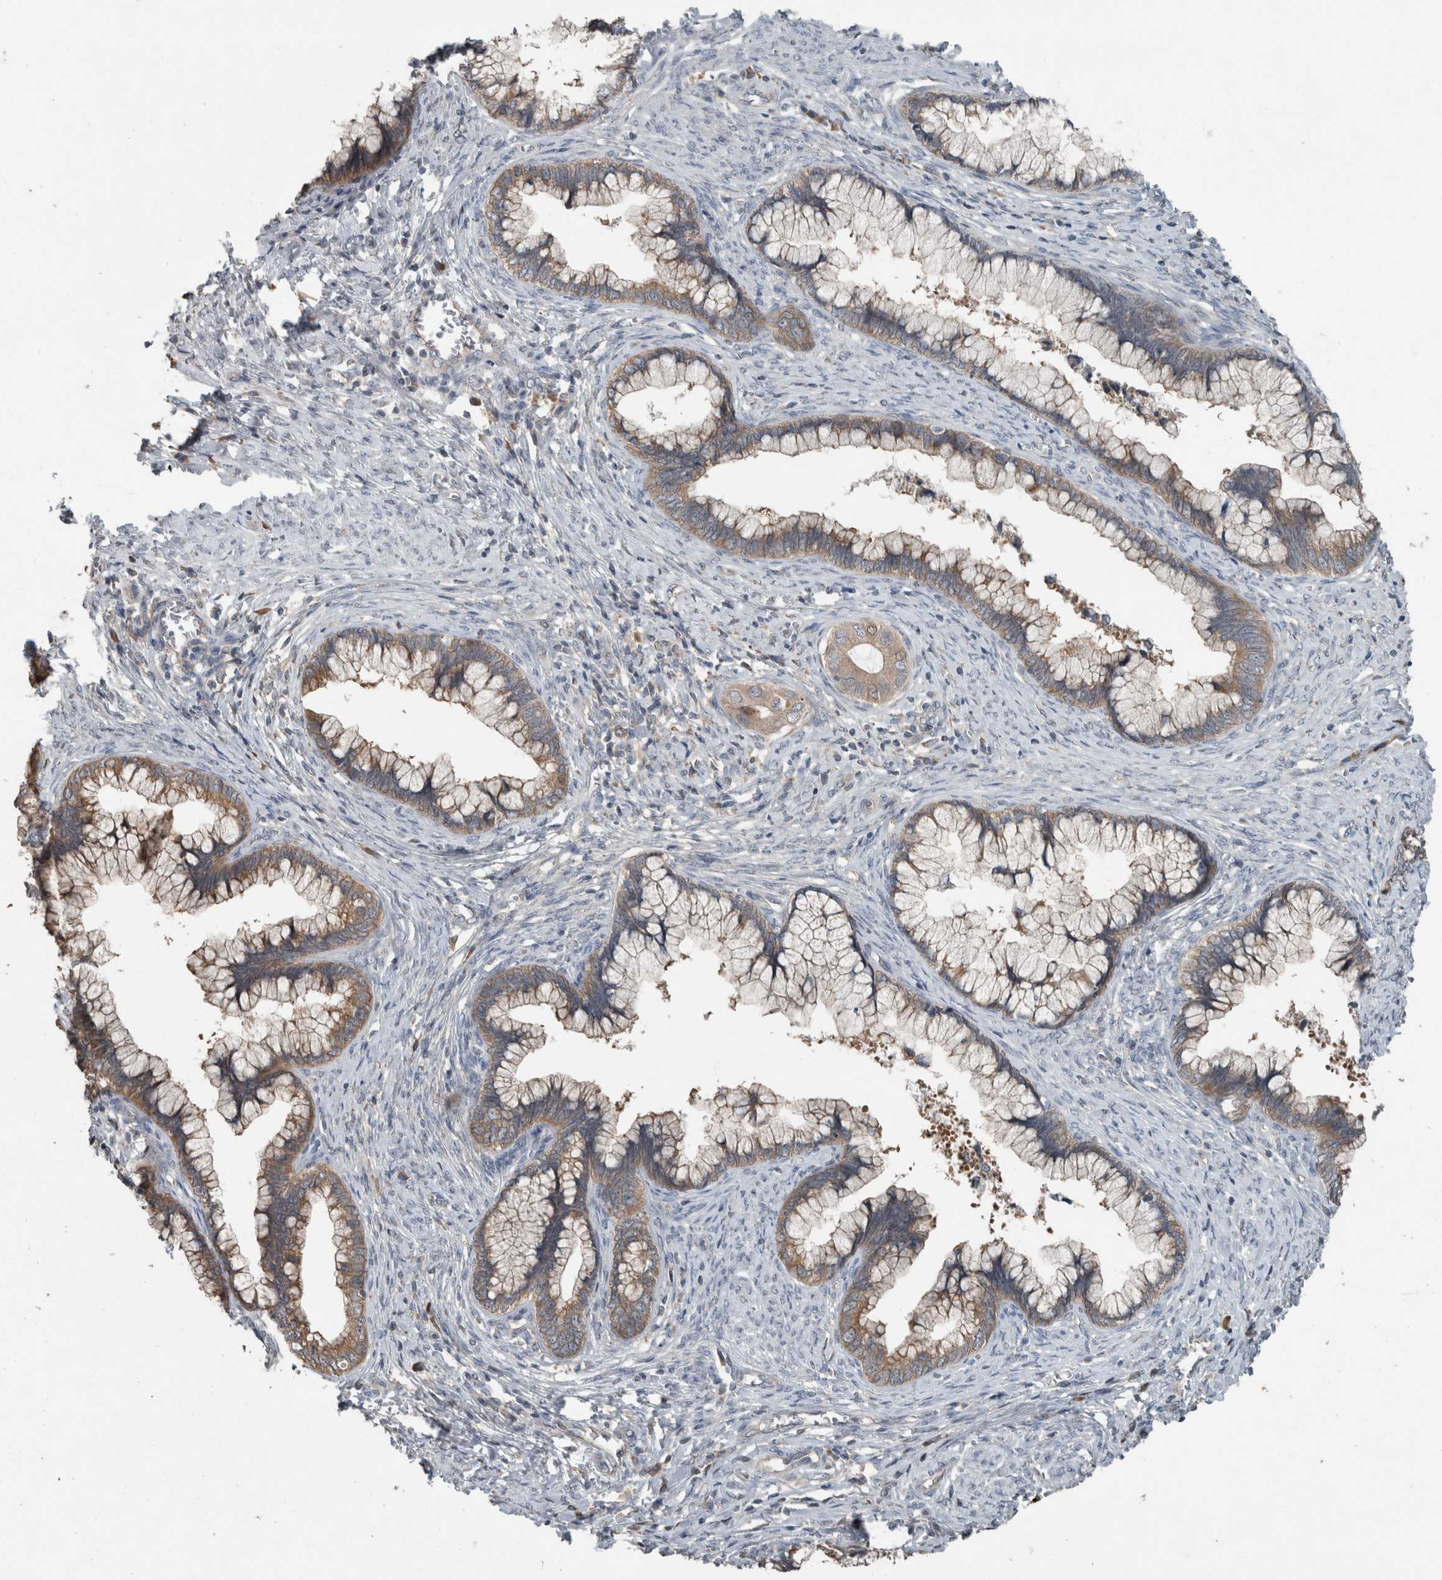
{"staining": {"intensity": "weak", "quantity": ">75%", "location": "cytoplasmic/membranous"}, "tissue": "cervical cancer", "cell_type": "Tumor cells", "image_type": "cancer", "snomed": [{"axis": "morphology", "description": "Adenocarcinoma, NOS"}, {"axis": "topography", "description": "Cervix"}], "caption": "Cervical cancer tissue demonstrates weak cytoplasmic/membranous positivity in about >75% of tumor cells, visualized by immunohistochemistry. Nuclei are stained in blue.", "gene": "KNTC1", "patient": {"sex": "female", "age": 44}}